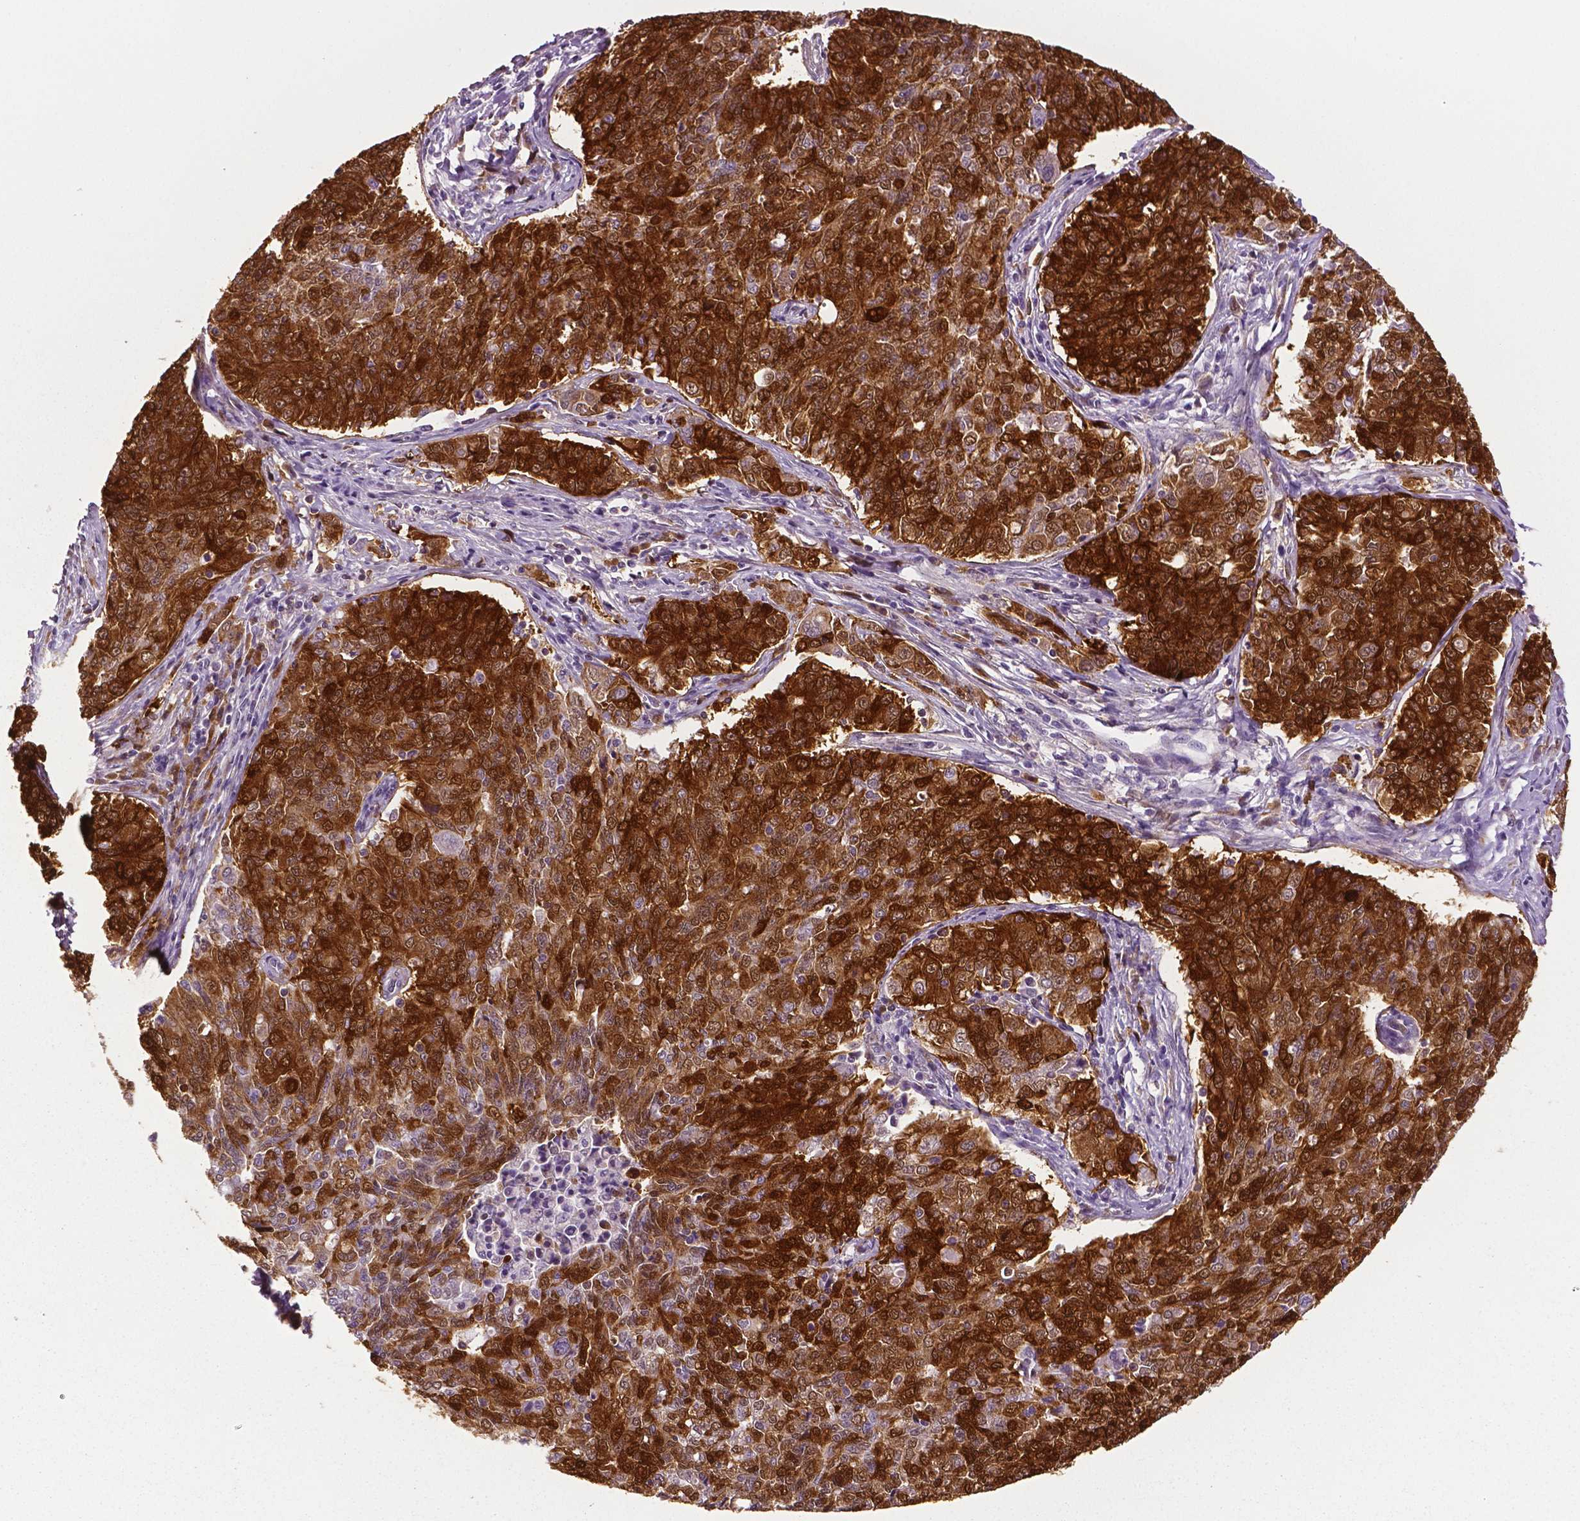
{"staining": {"intensity": "strong", "quantity": ">75%", "location": "cytoplasmic/membranous,nuclear"}, "tissue": "endometrial cancer", "cell_type": "Tumor cells", "image_type": "cancer", "snomed": [{"axis": "morphology", "description": "Adenocarcinoma, NOS"}, {"axis": "topography", "description": "Endometrium"}], "caption": "Immunohistochemical staining of human endometrial adenocarcinoma exhibits high levels of strong cytoplasmic/membranous and nuclear protein expression in about >75% of tumor cells.", "gene": "PHGDH", "patient": {"sex": "female", "age": 43}}